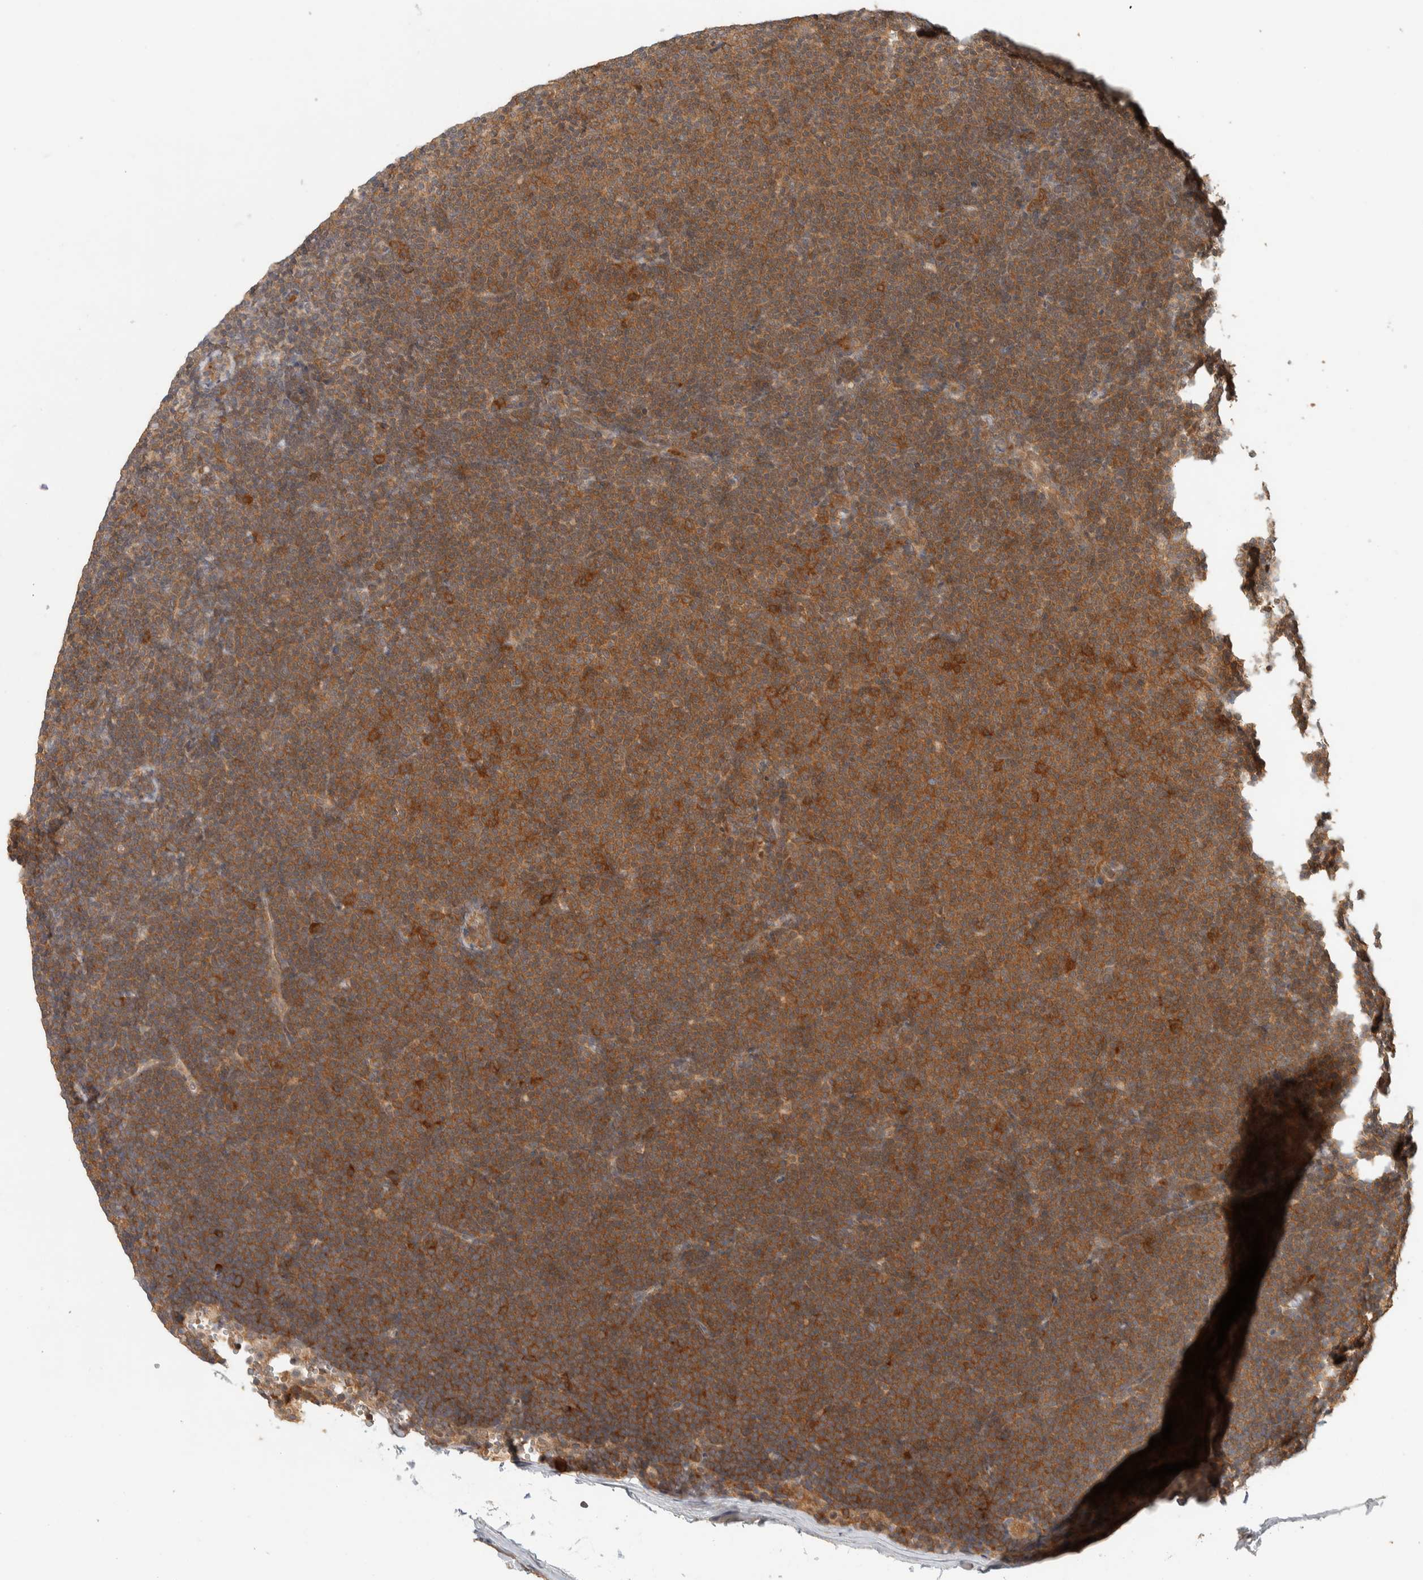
{"staining": {"intensity": "strong", "quantity": ">75%", "location": "cytoplasmic/membranous"}, "tissue": "lymphoma", "cell_type": "Tumor cells", "image_type": "cancer", "snomed": [{"axis": "morphology", "description": "Malignant lymphoma, non-Hodgkin's type, Low grade"}, {"axis": "topography", "description": "Lymph node"}], "caption": "Immunohistochemistry (IHC) histopathology image of neoplastic tissue: lymphoma stained using immunohistochemistry displays high levels of strong protein expression localized specifically in the cytoplasmic/membranous of tumor cells, appearing as a cytoplasmic/membranous brown color.", "gene": "ADSS2", "patient": {"sex": "female", "age": 53}}